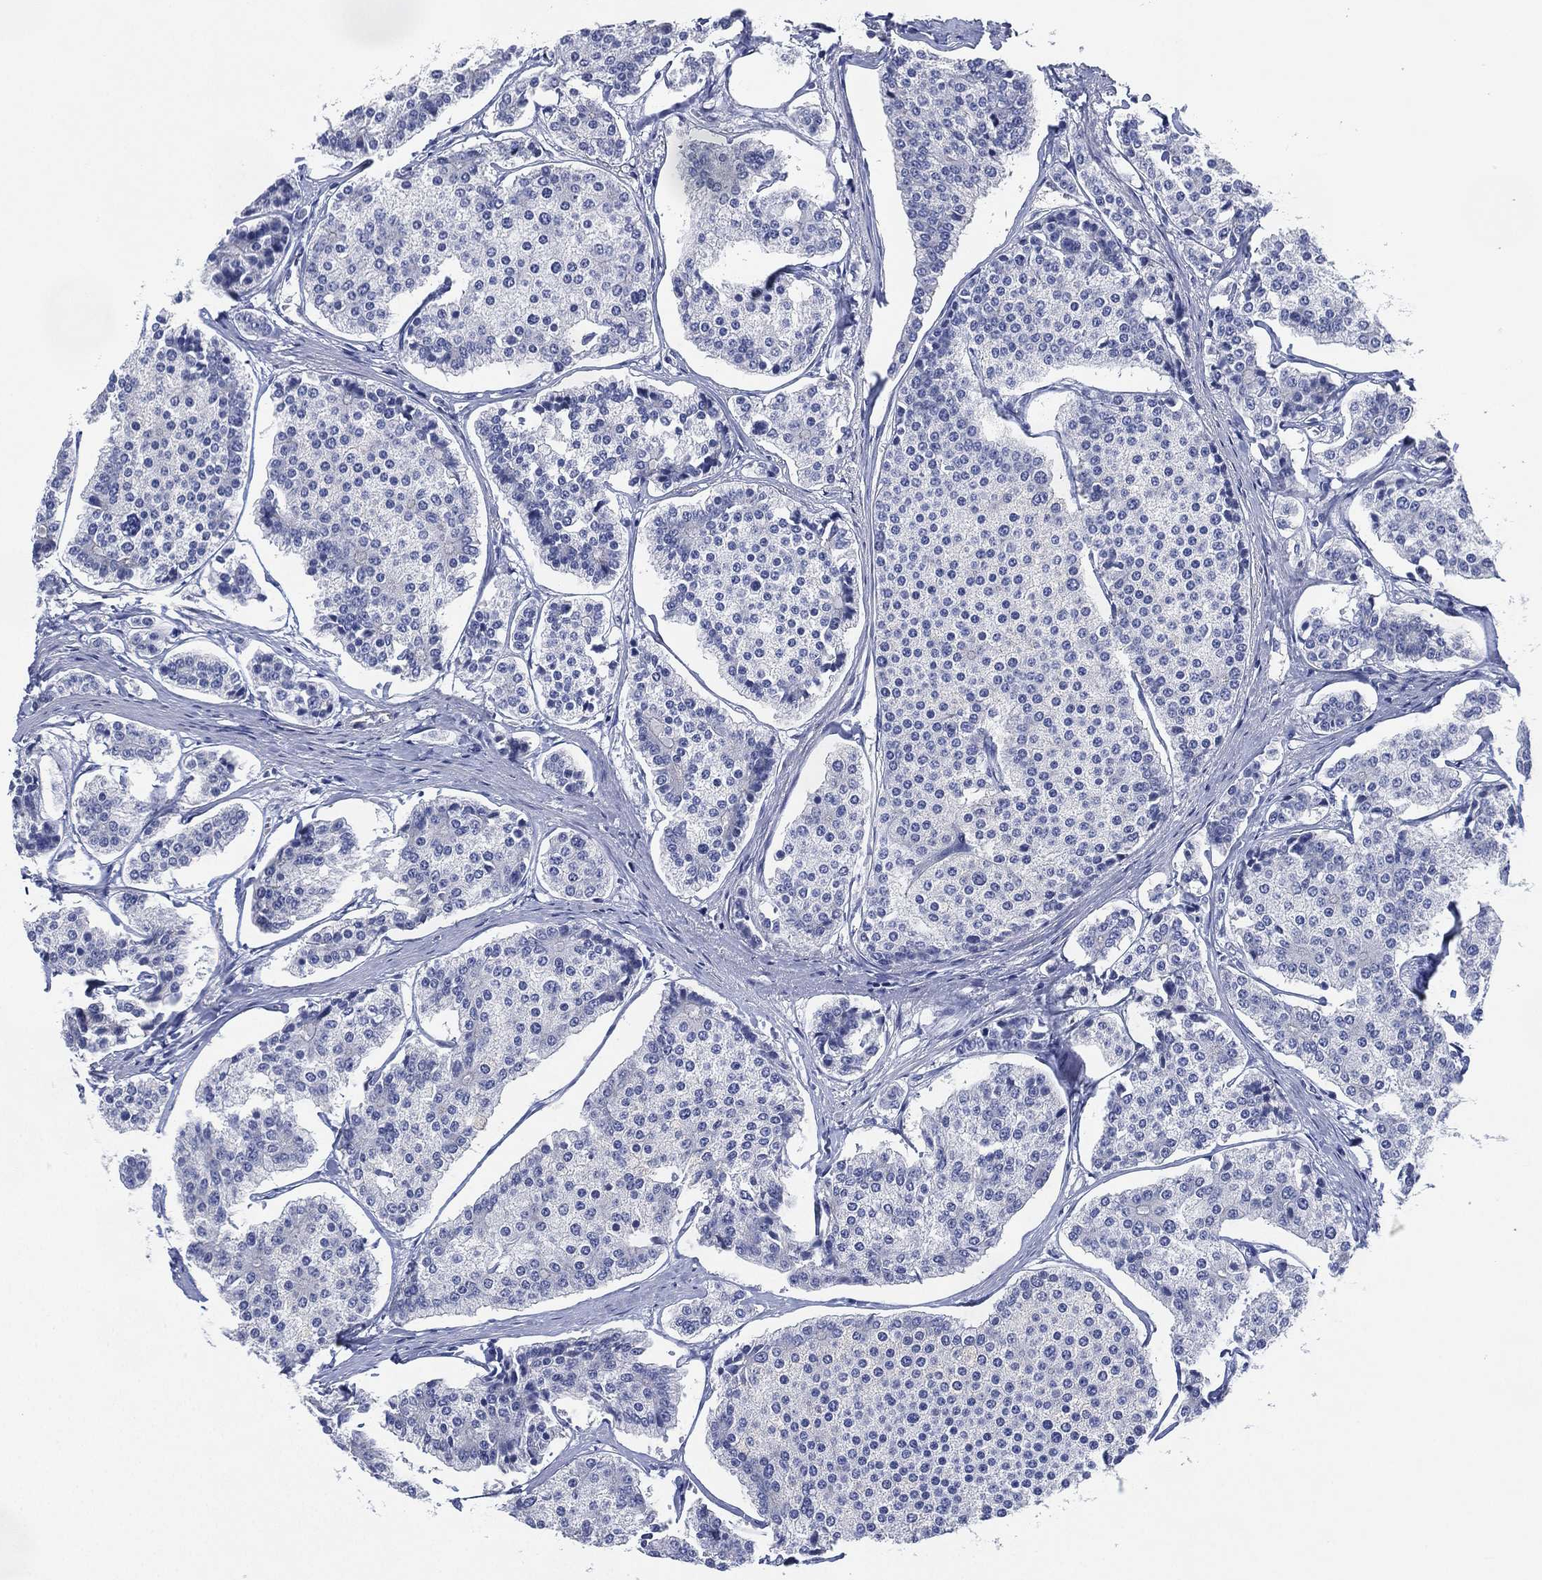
{"staining": {"intensity": "negative", "quantity": "none", "location": "none"}, "tissue": "carcinoid", "cell_type": "Tumor cells", "image_type": "cancer", "snomed": [{"axis": "morphology", "description": "Carcinoid, malignant, NOS"}, {"axis": "topography", "description": "Small intestine"}], "caption": "Tumor cells are negative for protein expression in human carcinoid.", "gene": "CCDC70", "patient": {"sex": "female", "age": 65}}